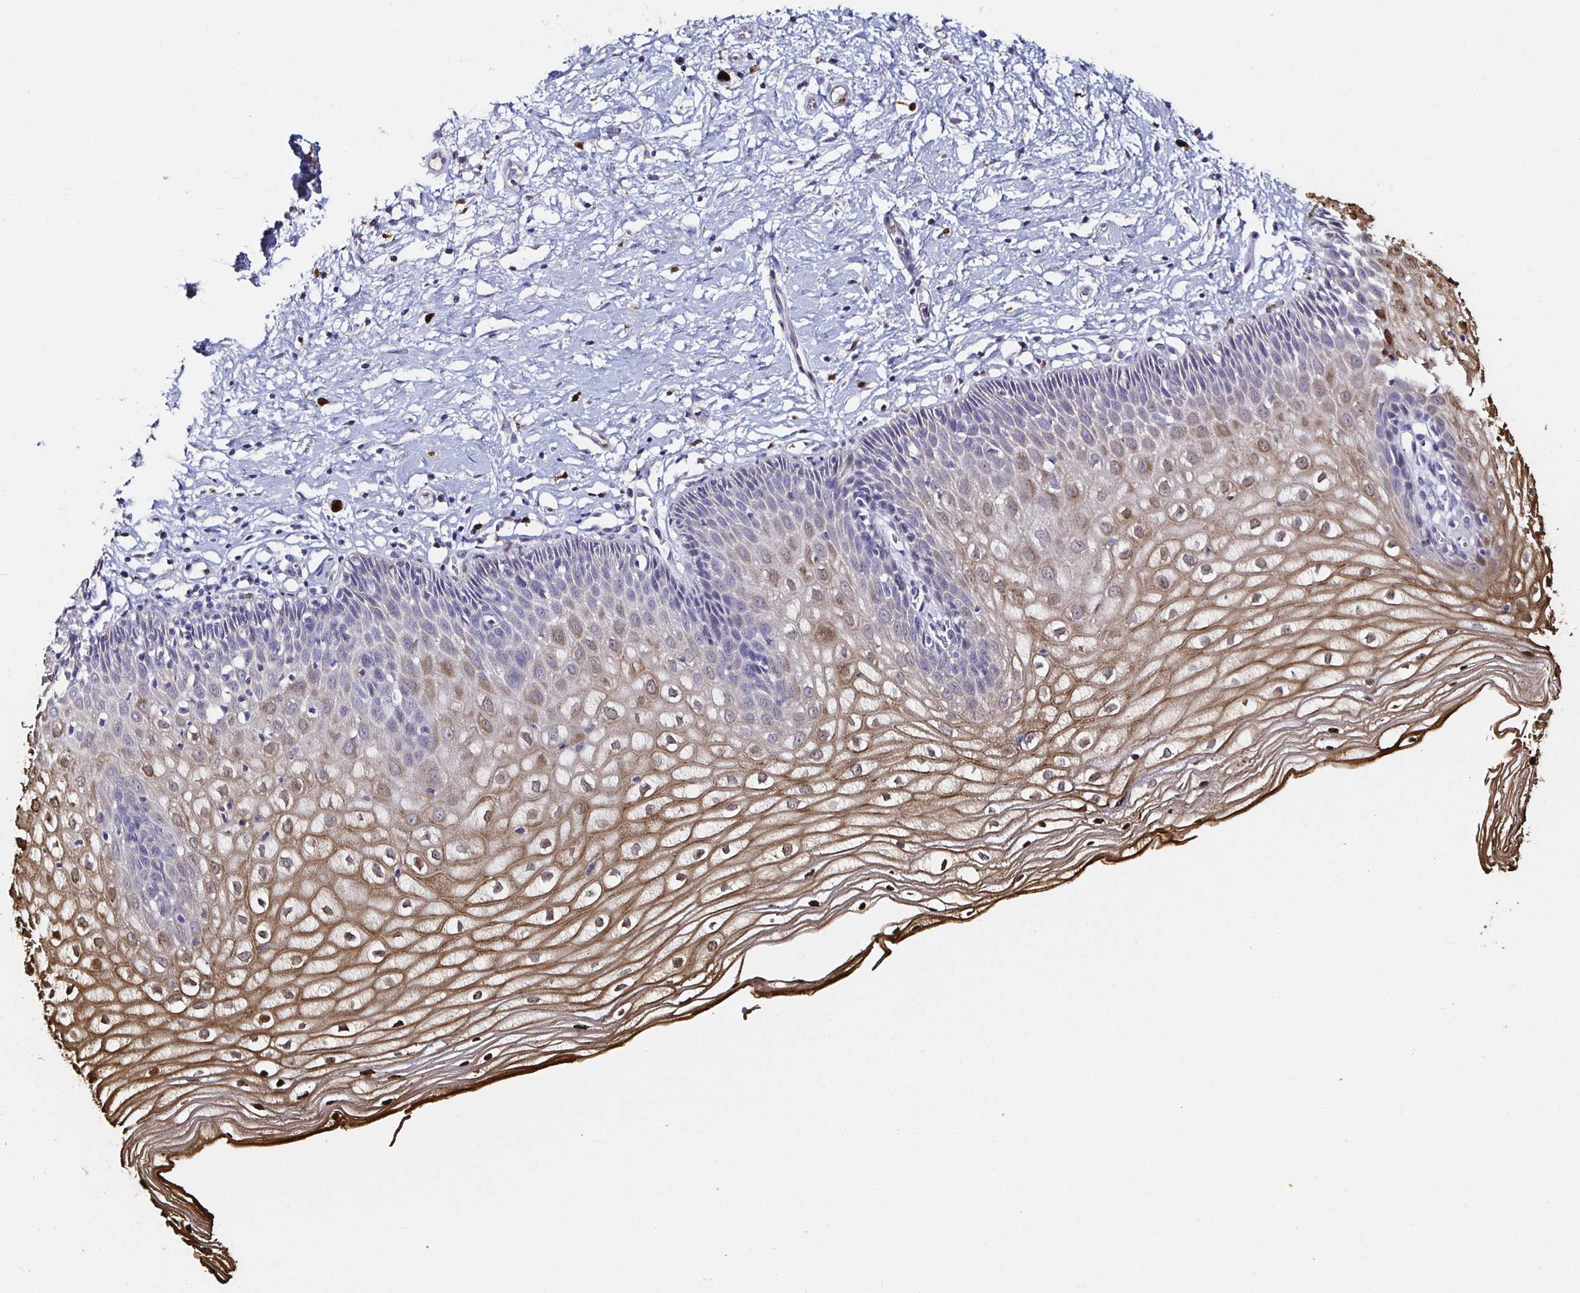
{"staining": {"intensity": "negative", "quantity": "none", "location": "none"}, "tissue": "cervix", "cell_type": "Glandular cells", "image_type": "normal", "snomed": [{"axis": "morphology", "description": "Normal tissue, NOS"}, {"axis": "topography", "description": "Cervix"}], "caption": "A high-resolution histopathology image shows immunohistochemistry staining of benign cervix, which reveals no significant positivity in glandular cells. The staining was performed using DAB to visualize the protein expression in brown, while the nuclei were stained in blue with hematoxylin (Magnification: 20x).", "gene": "TLR4", "patient": {"sex": "female", "age": 36}}